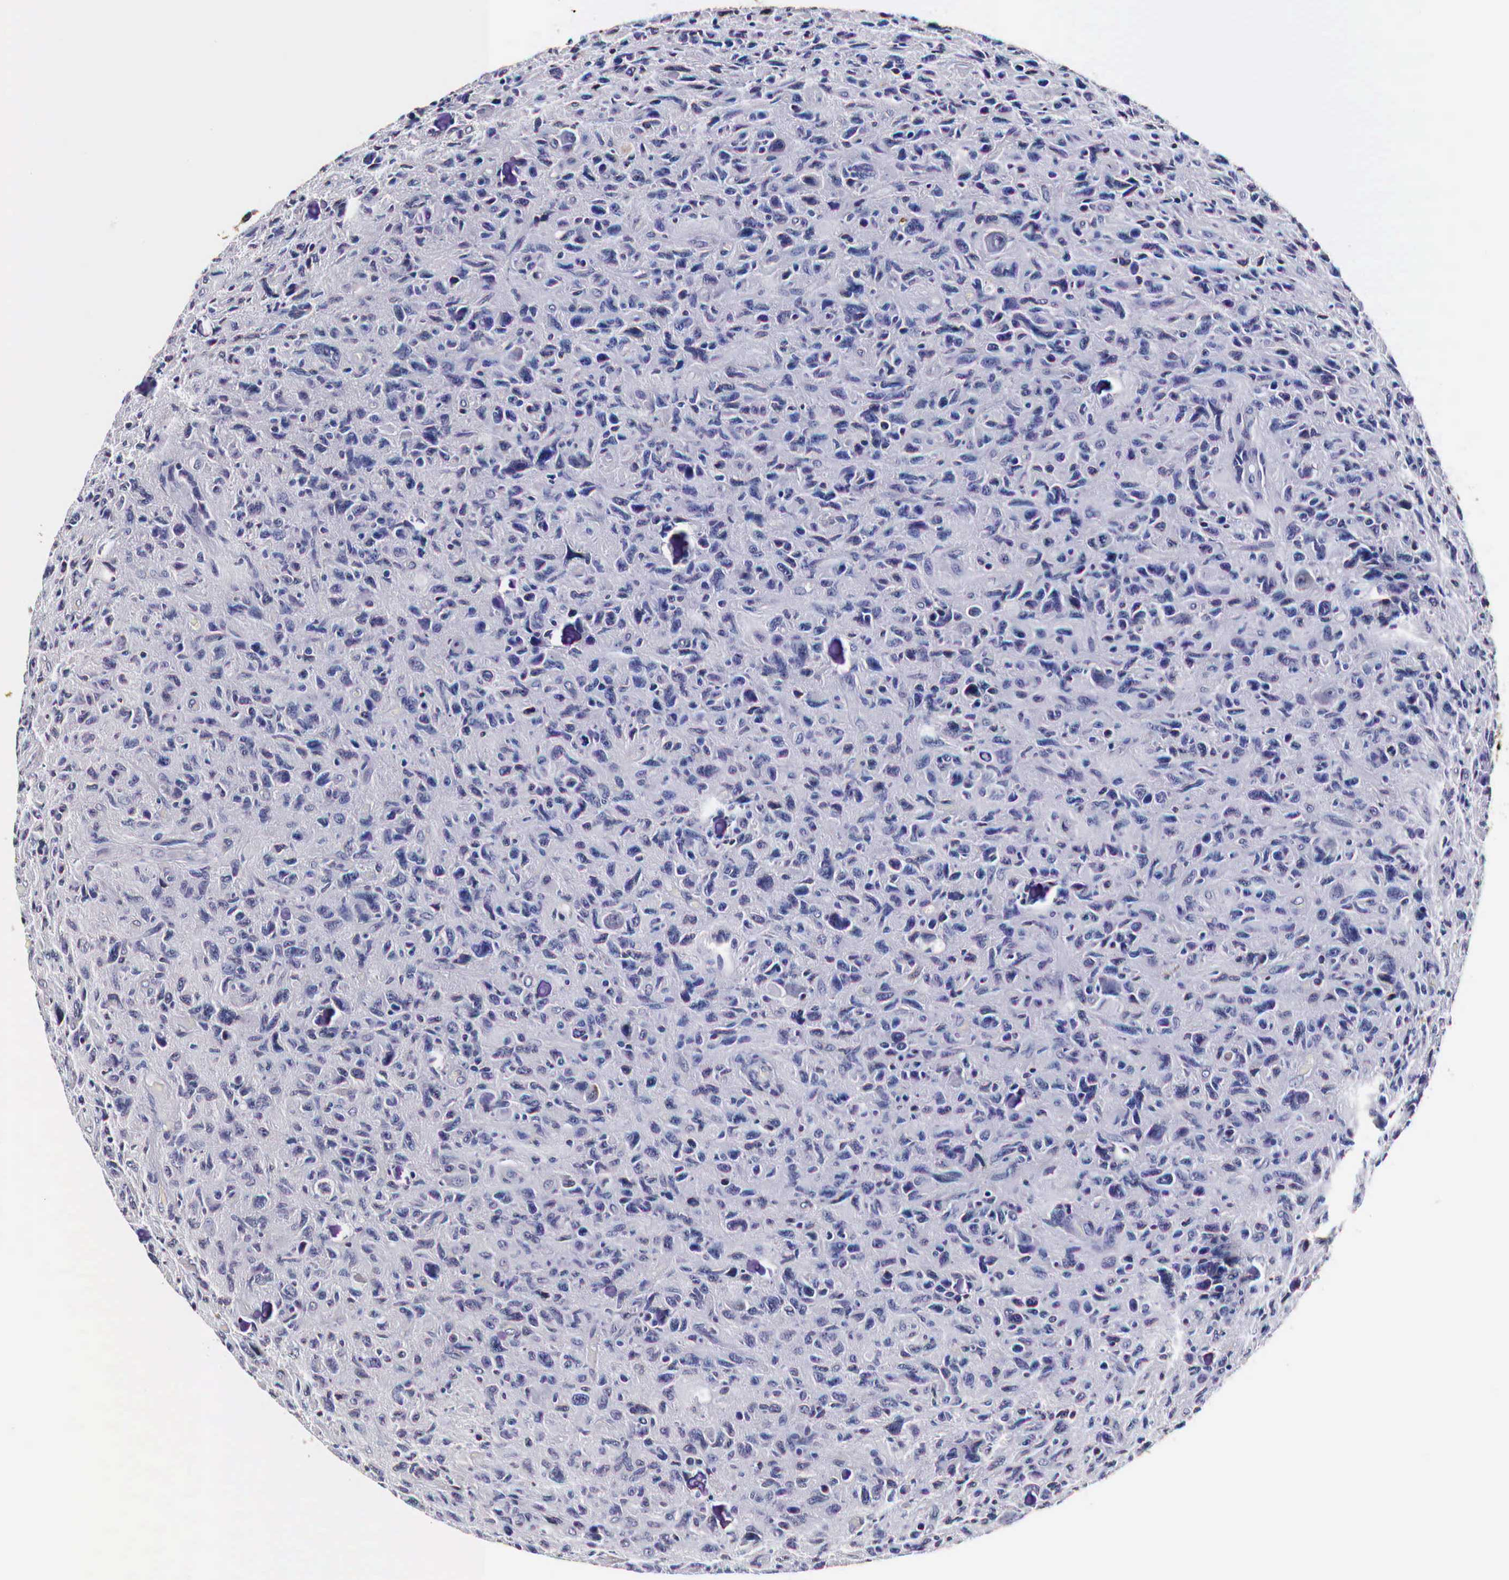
{"staining": {"intensity": "negative", "quantity": "none", "location": "none"}, "tissue": "glioma", "cell_type": "Tumor cells", "image_type": "cancer", "snomed": [{"axis": "morphology", "description": "Glioma, malignant, High grade"}, {"axis": "topography", "description": "Brain"}], "caption": "Tumor cells are negative for protein expression in human glioma.", "gene": "CKAP4", "patient": {"sex": "female", "age": 60}}